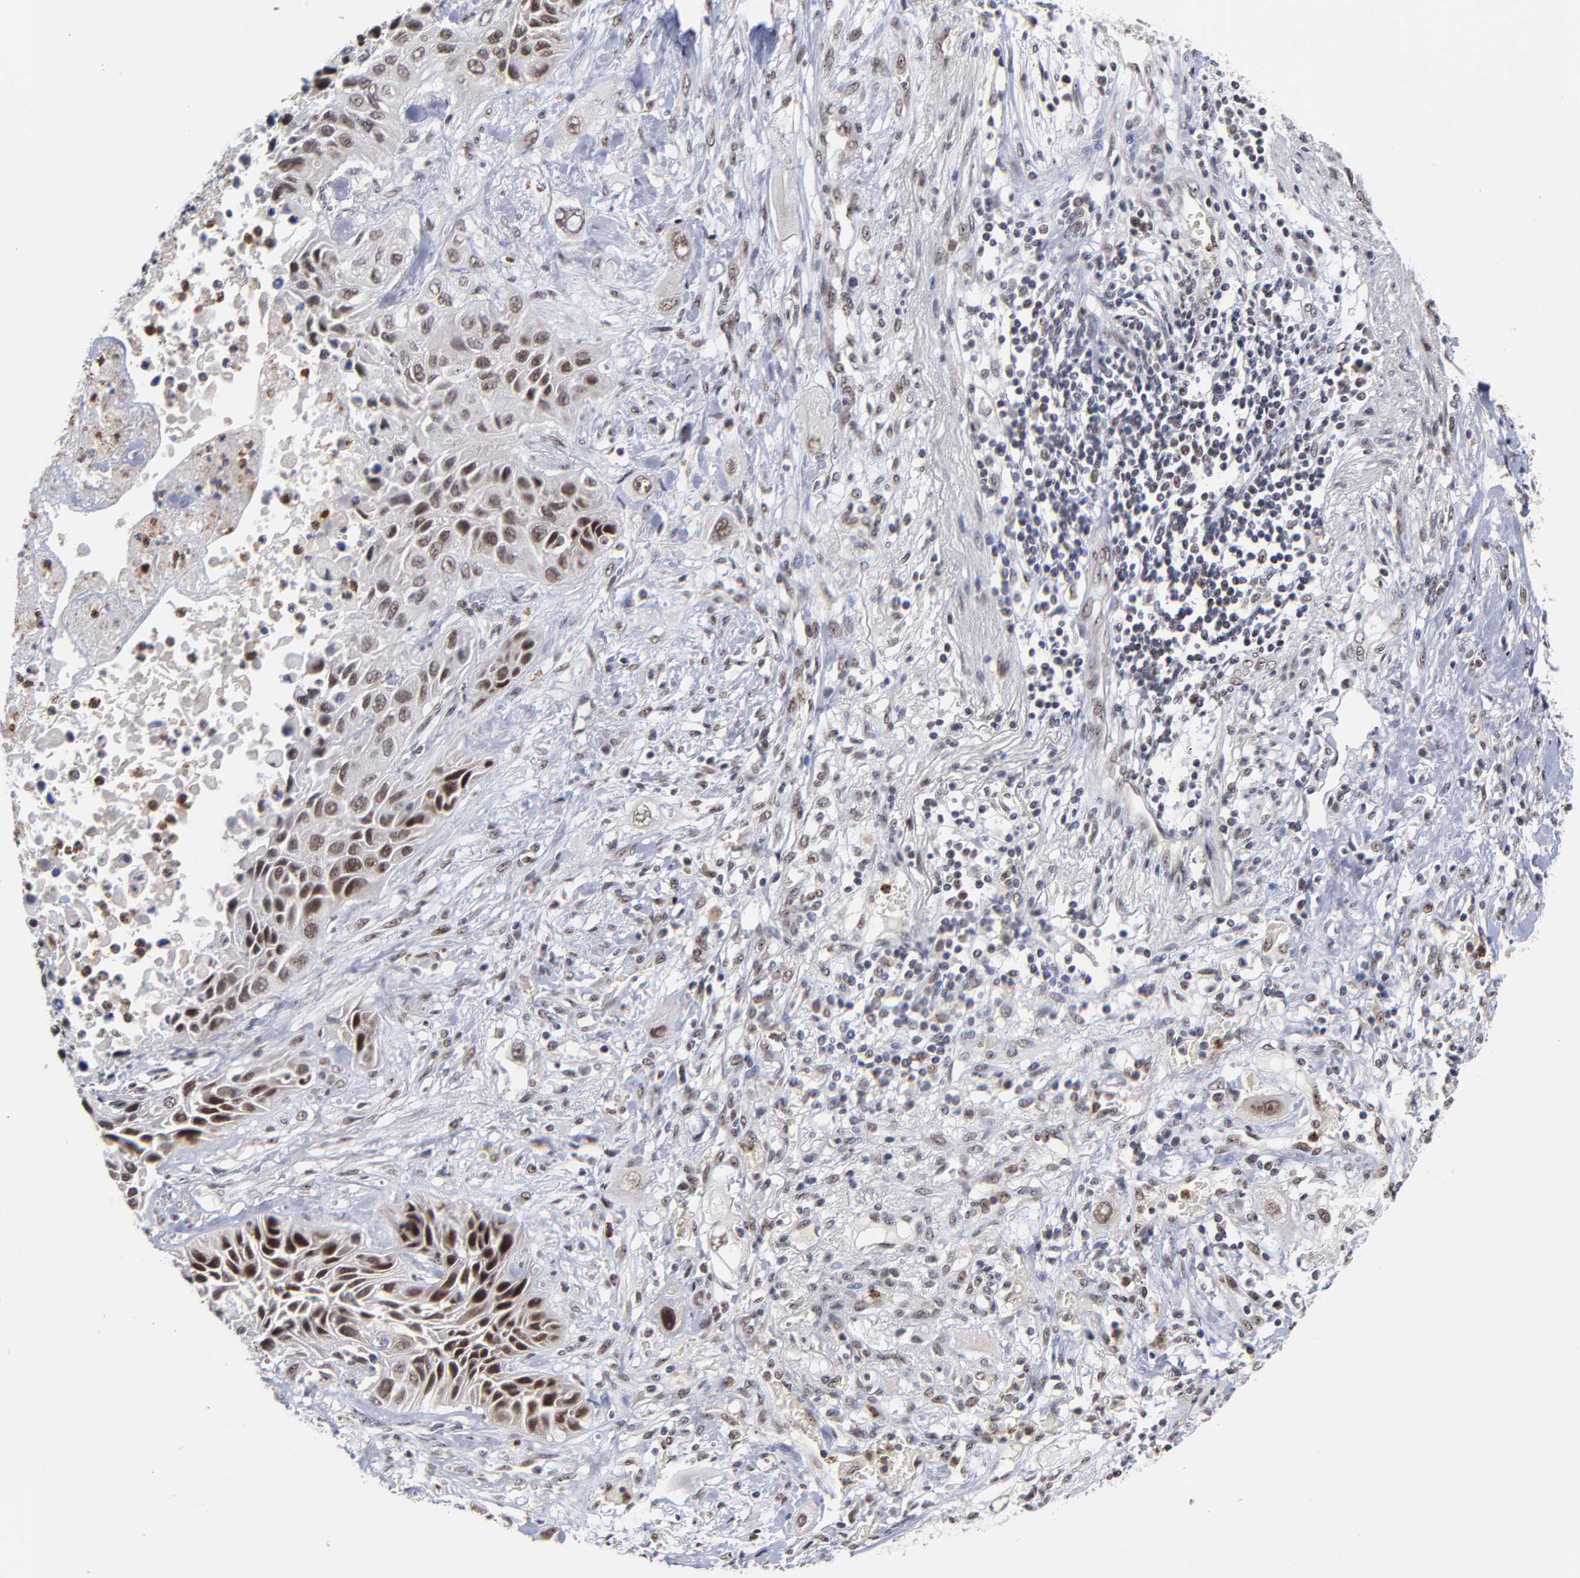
{"staining": {"intensity": "moderate", "quantity": ">75%", "location": "nuclear"}, "tissue": "lung cancer", "cell_type": "Tumor cells", "image_type": "cancer", "snomed": [{"axis": "morphology", "description": "Squamous cell carcinoma, NOS"}, {"axis": "topography", "description": "Lung"}], "caption": "Immunohistochemical staining of human lung cancer shows medium levels of moderate nuclear staining in approximately >75% of tumor cells.", "gene": "ZNF419", "patient": {"sex": "female", "age": 76}}